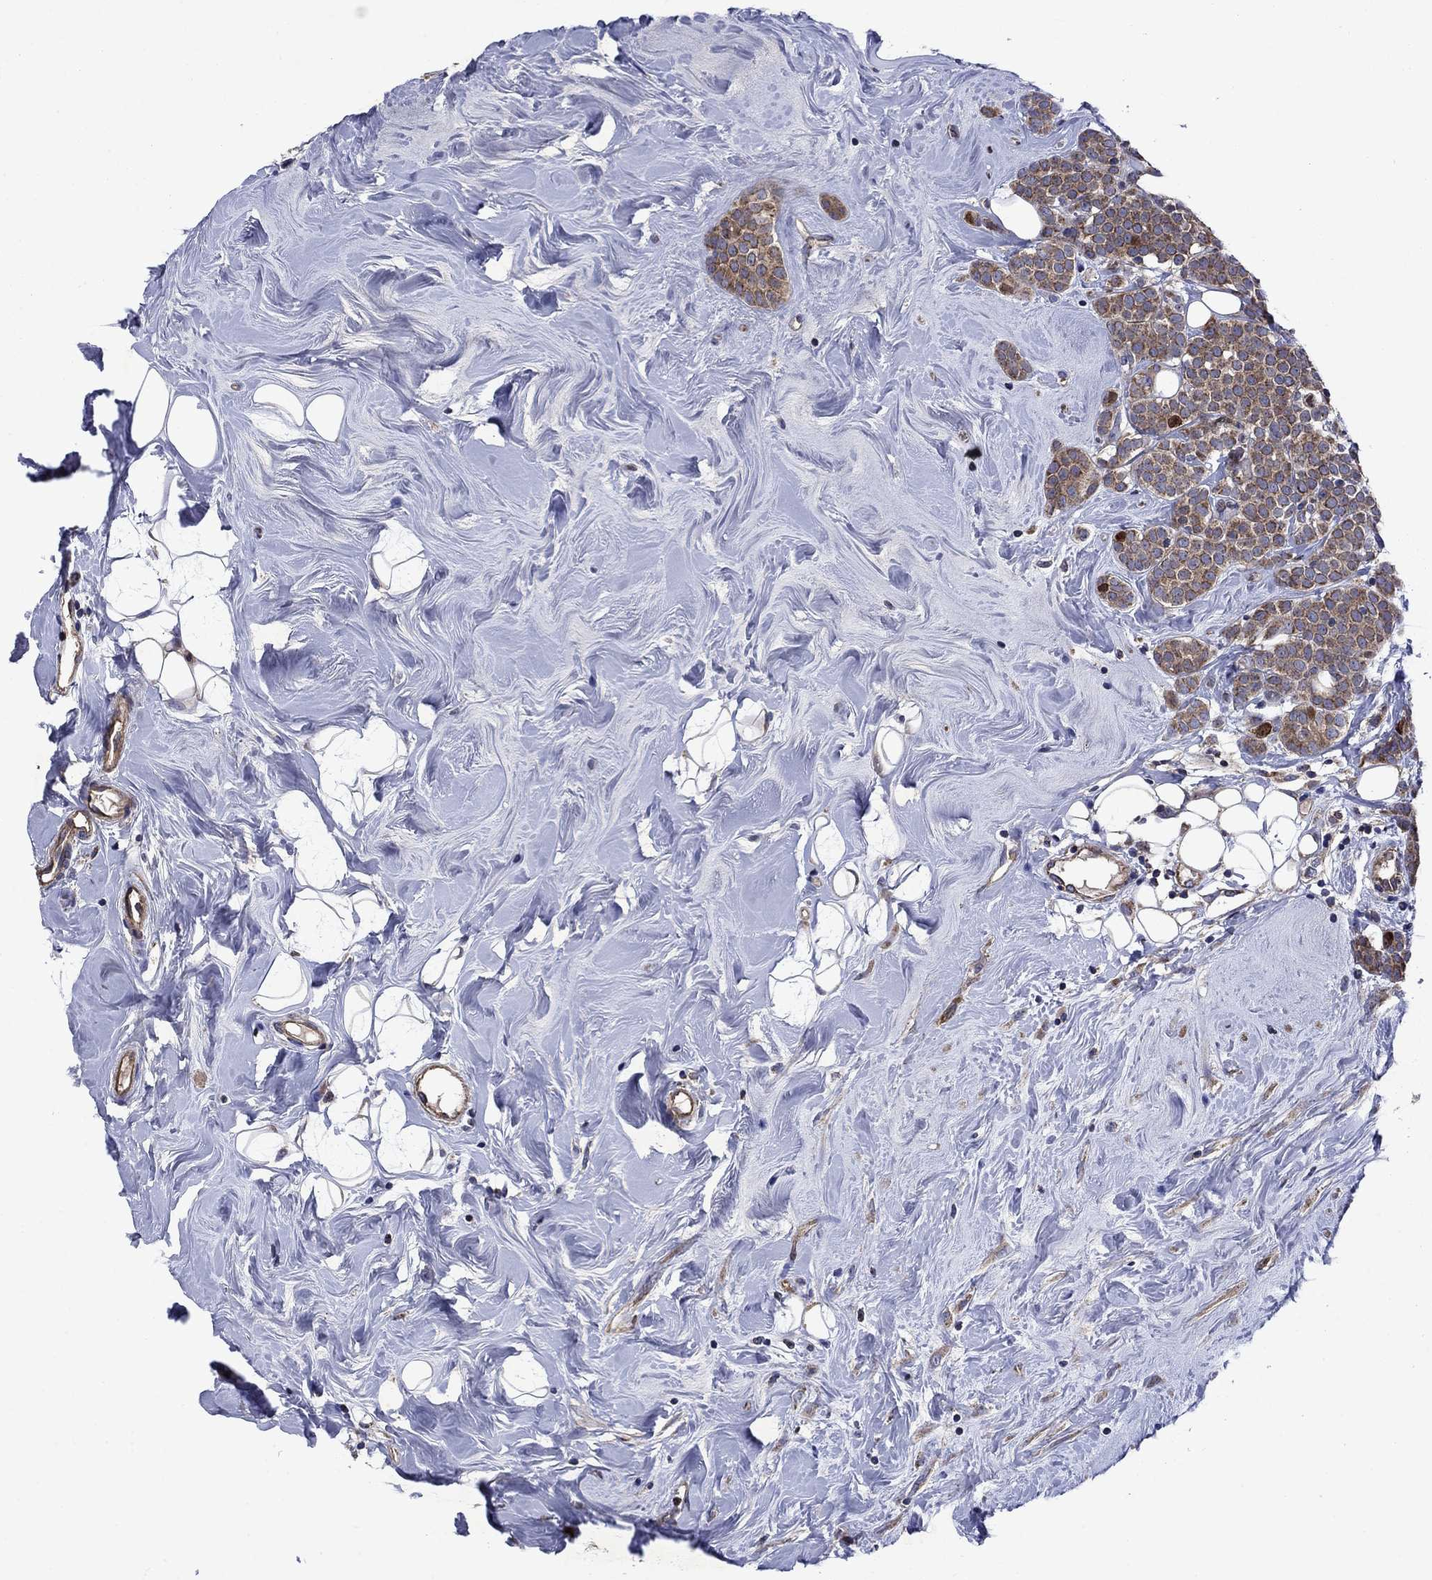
{"staining": {"intensity": "moderate", "quantity": ">75%", "location": "cytoplasmic/membranous"}, "tissue": "breast cancer", "cell_type": "Tumor cells", "image_type": "cancer", "snomed": [{"axis": "morphology", "description": "Lobular carcinoma"}, {"axis": "topography", "description": "Breast"}], "caption": "Breast cancer stained for a protein (brown) displays moderate cytoplasmic/membranous positive positivity in about >75% of tumor cells.", "gene": "KIF22", "patient": {"sex": "female", "age": 49}}